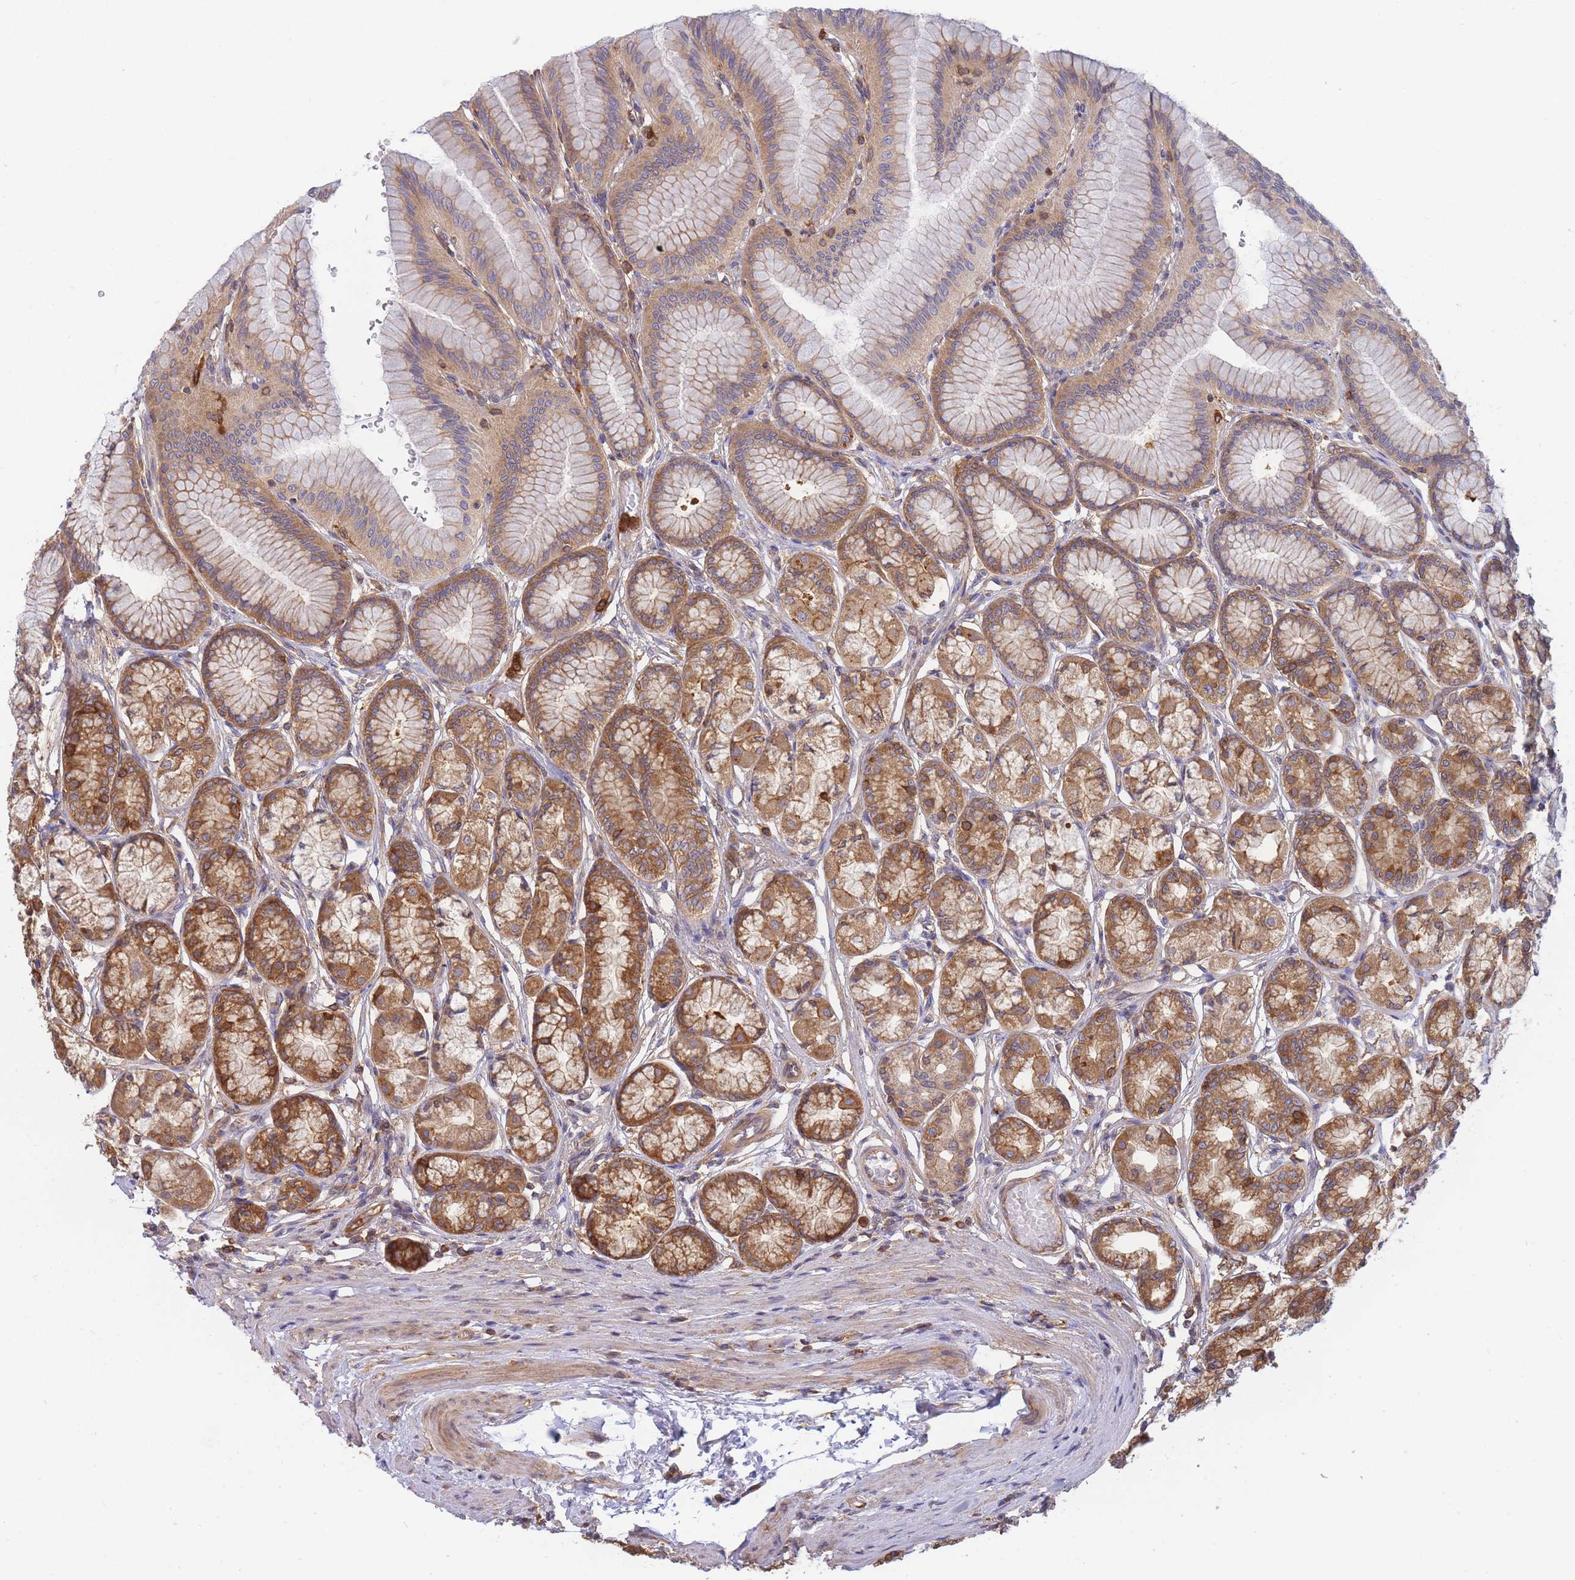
{"staining": {"intensity": "strong", "quantity": ">75%", "location": "cytoplasmic/membranous"}, "tissue": "stomach", "cell_type": "Glandular cells", "image_type": "normal", "snomed": [{"axis": "morphology", "description": "Normal tissue, NOS"}, {"axis": "morphology", "description": "Adenocarcinoma, NOS"}, {"axis": "morphology", "description": "Adenocarcinoma, High grade"}, {"axis": "topography", "description": "Stomach, upper"}, {"axis": "topography", "description": "Stomach"}], "caption": "A photomicrograph showing strong cytoplasmic/membranous expression in about >75% of glandular cells in benign stomach, as visualized by brown immunohistochemical staining.", "gene": "SLC4A9", "patient": {"sex": "female", "age": 65}}